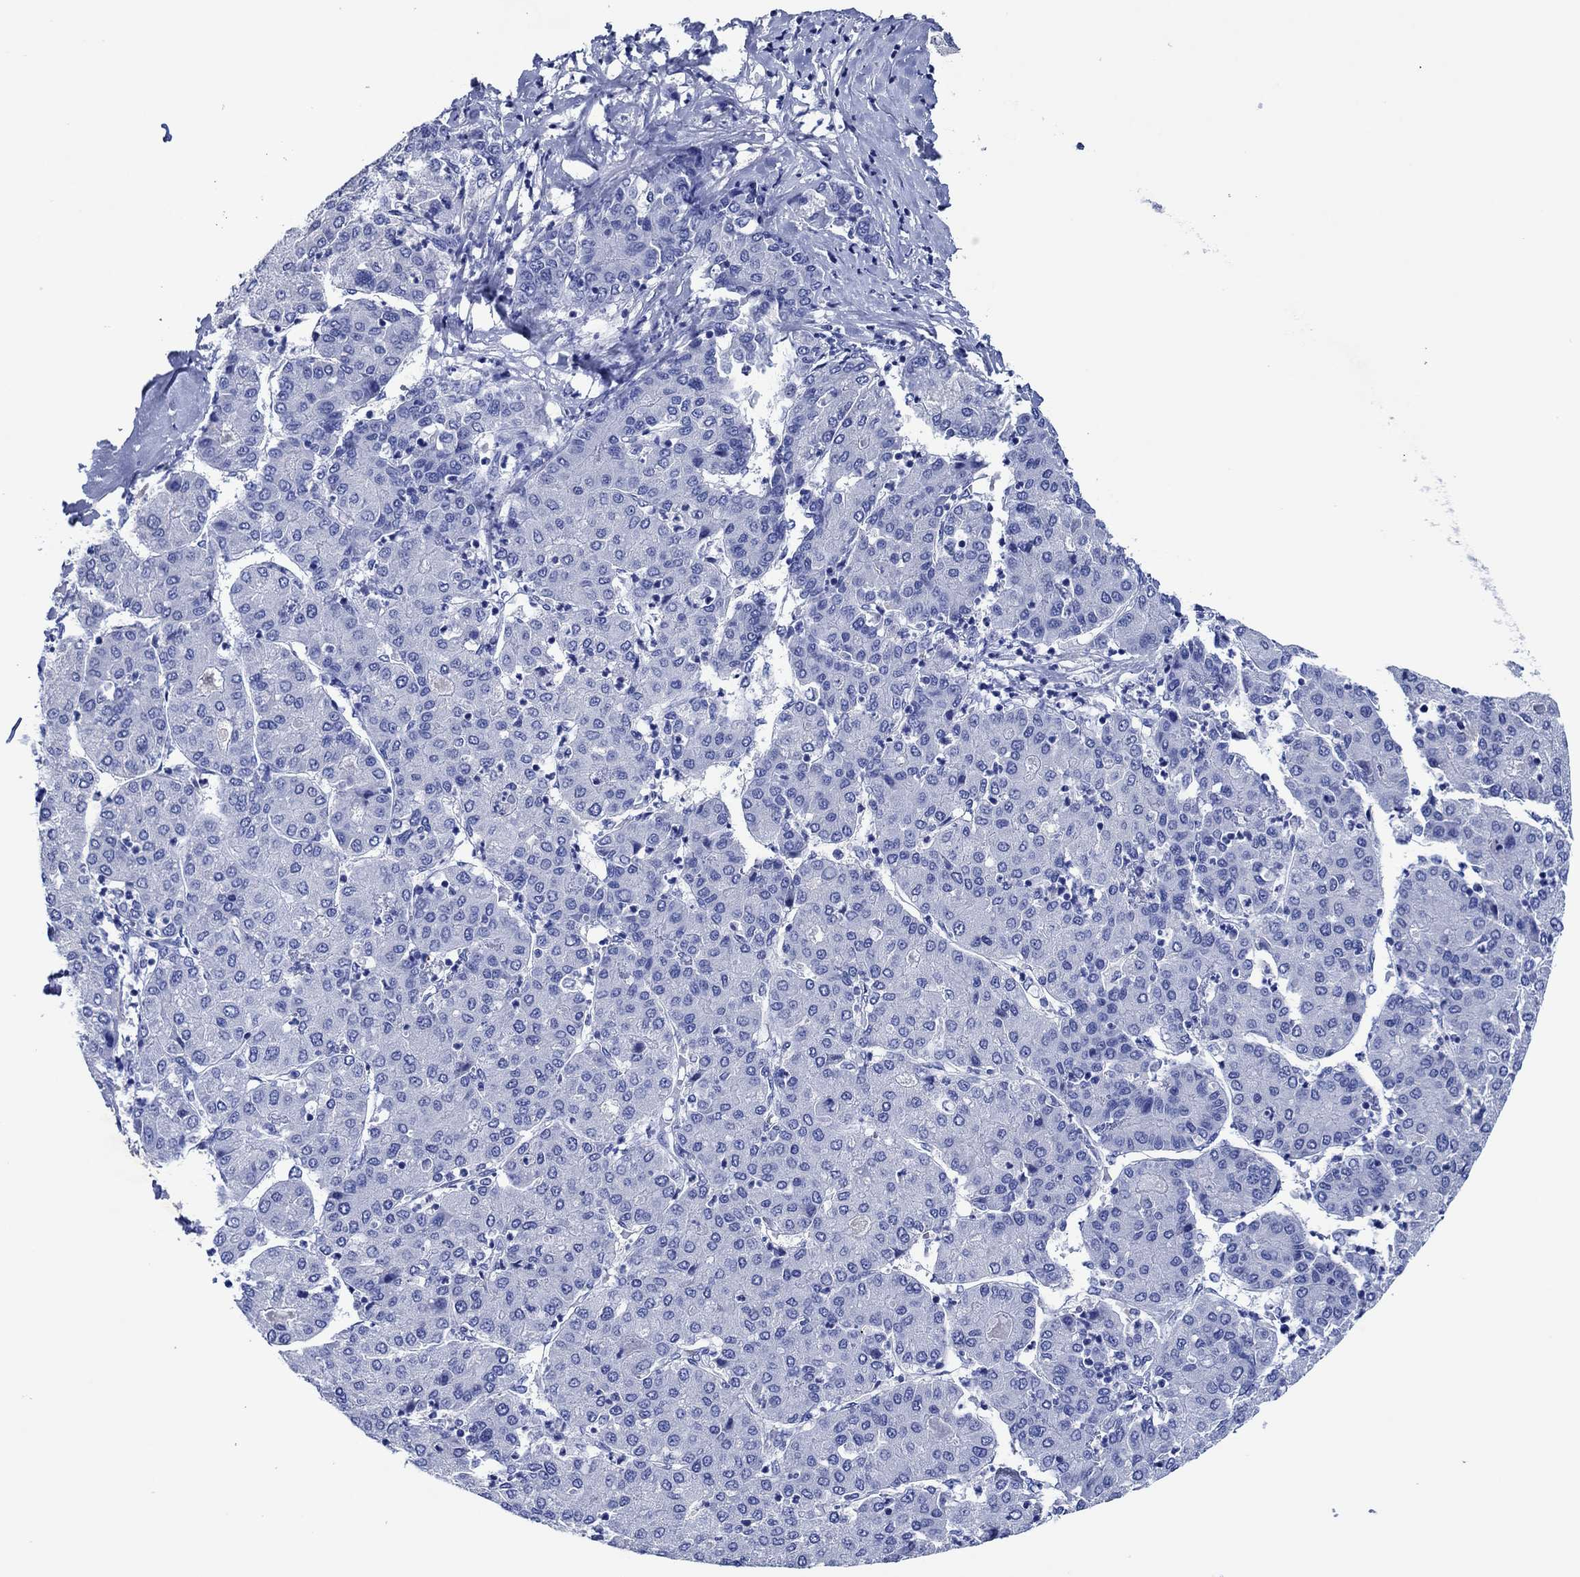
{"staining": {"intensity": "negative", "quantity": "none", "location": "none"}, "tissue": "liver cancer", "cell_type": "Tumor cells", "image_type": "cancer", "snomed": [{"axis": "morphology", "description": "Carcinoma, Hepatocellular, NOS"}, {"axis": "topography", "description": "Liver"}], "caption": "The IHC photomicrograph has no significant expression in tumor cells of liver cancer (hepatocellular carcinoma) tissue. Nuclei are stained in blue.", "gene": "CPNE6", "patient": {"sex": "male", "age": 65}}